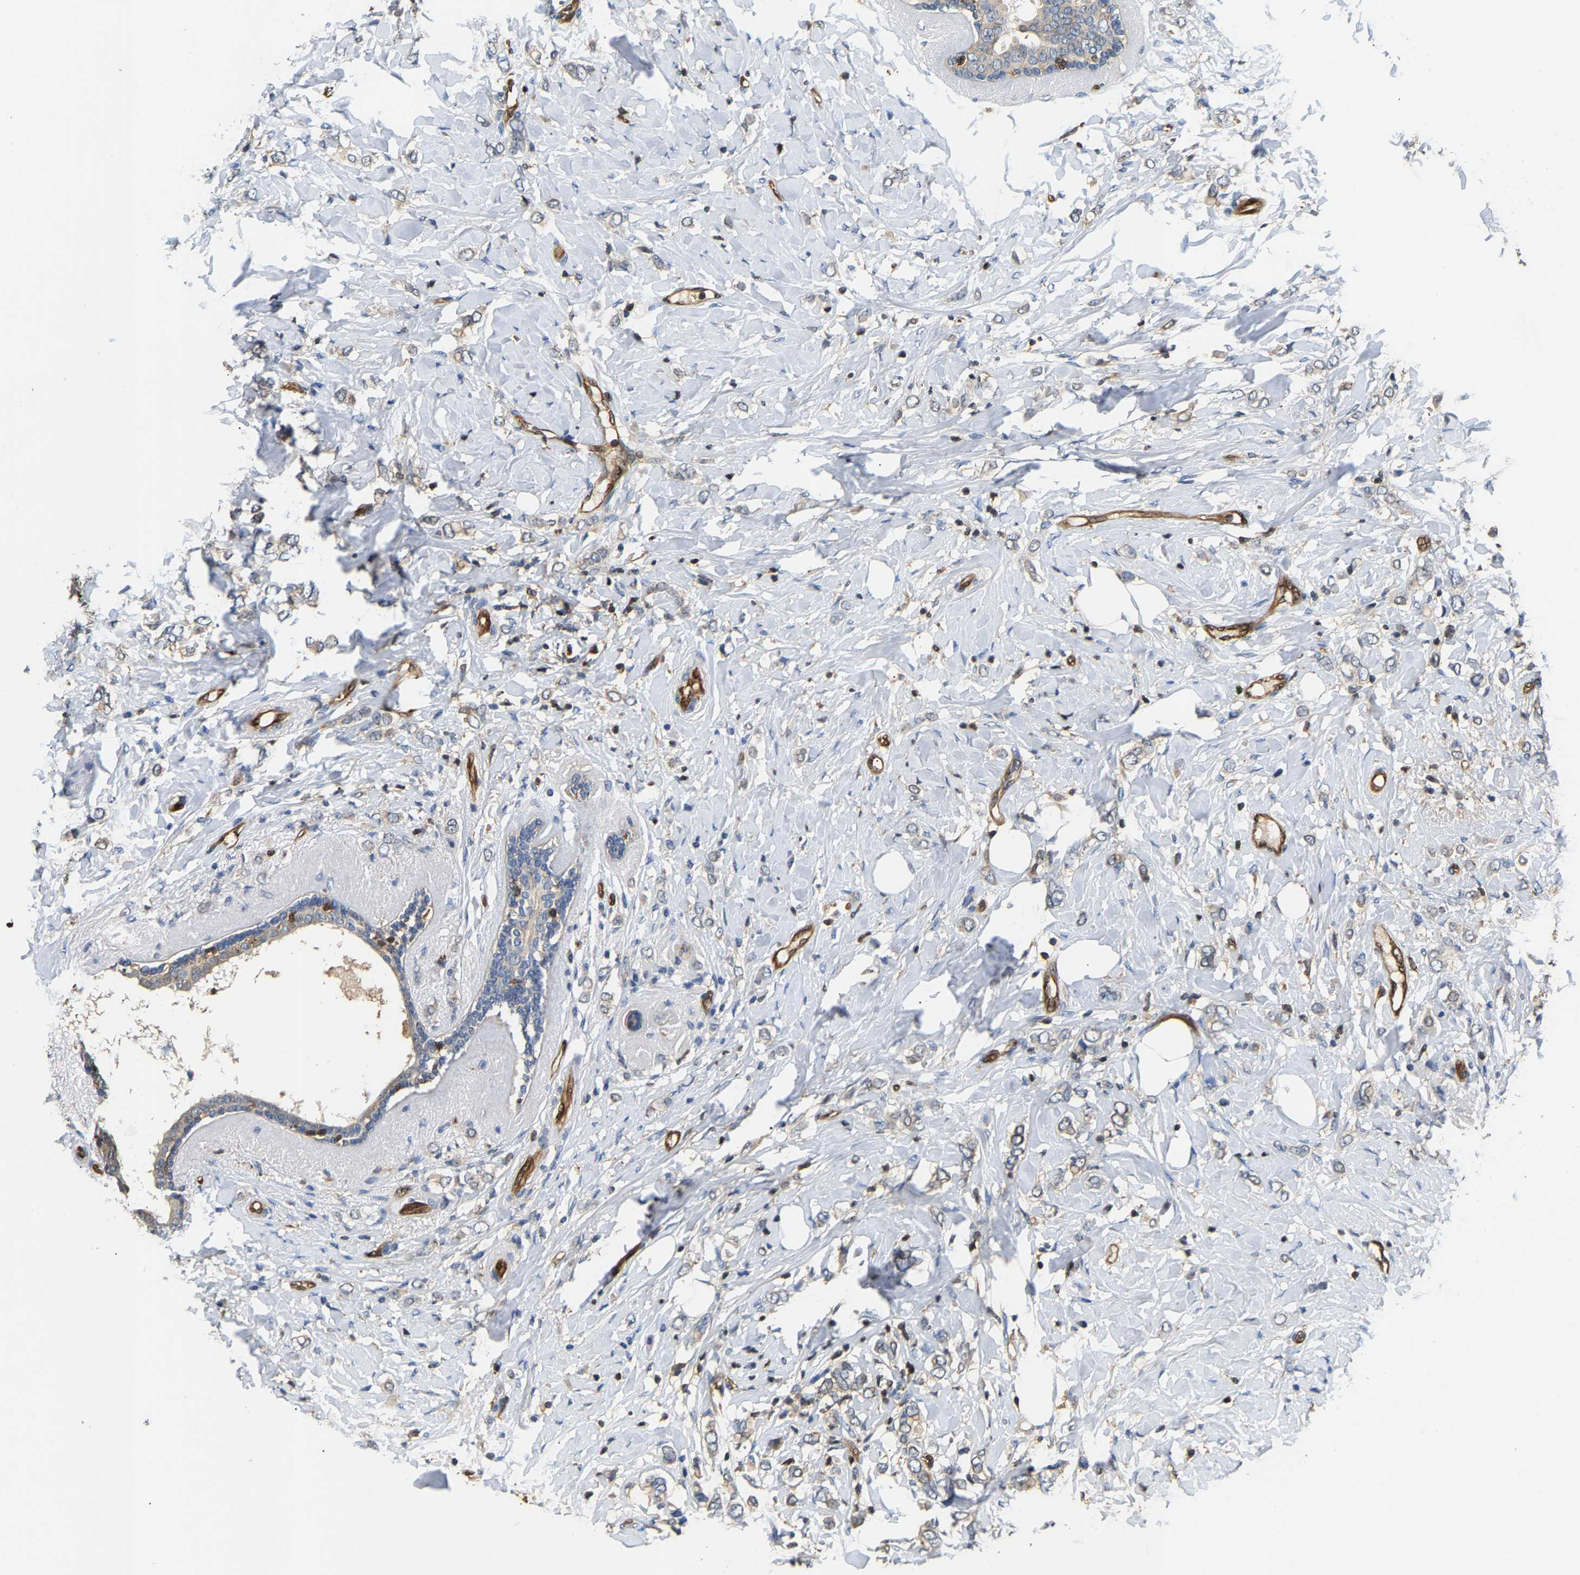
{"staining": {"intensity": "negative", "quantity": "none", "location": "none"}, "tissue": "breast cancer", "cell_type": "Tumor cells", "image_type": "cancer", "snomed": [{"axis": "morphology", "description": "Normal tissue, NOS"}, {"axis": "morphology", "description": "Lobular carcinoma"}, {"axis": "topography", "description": "Breast"}], "caption": "The micrograph shows no significant staining in tumor cells of breast lobular carcinoma.", "gene": "GIMAP7", "patient": {"sex": "female", "age": 47}}